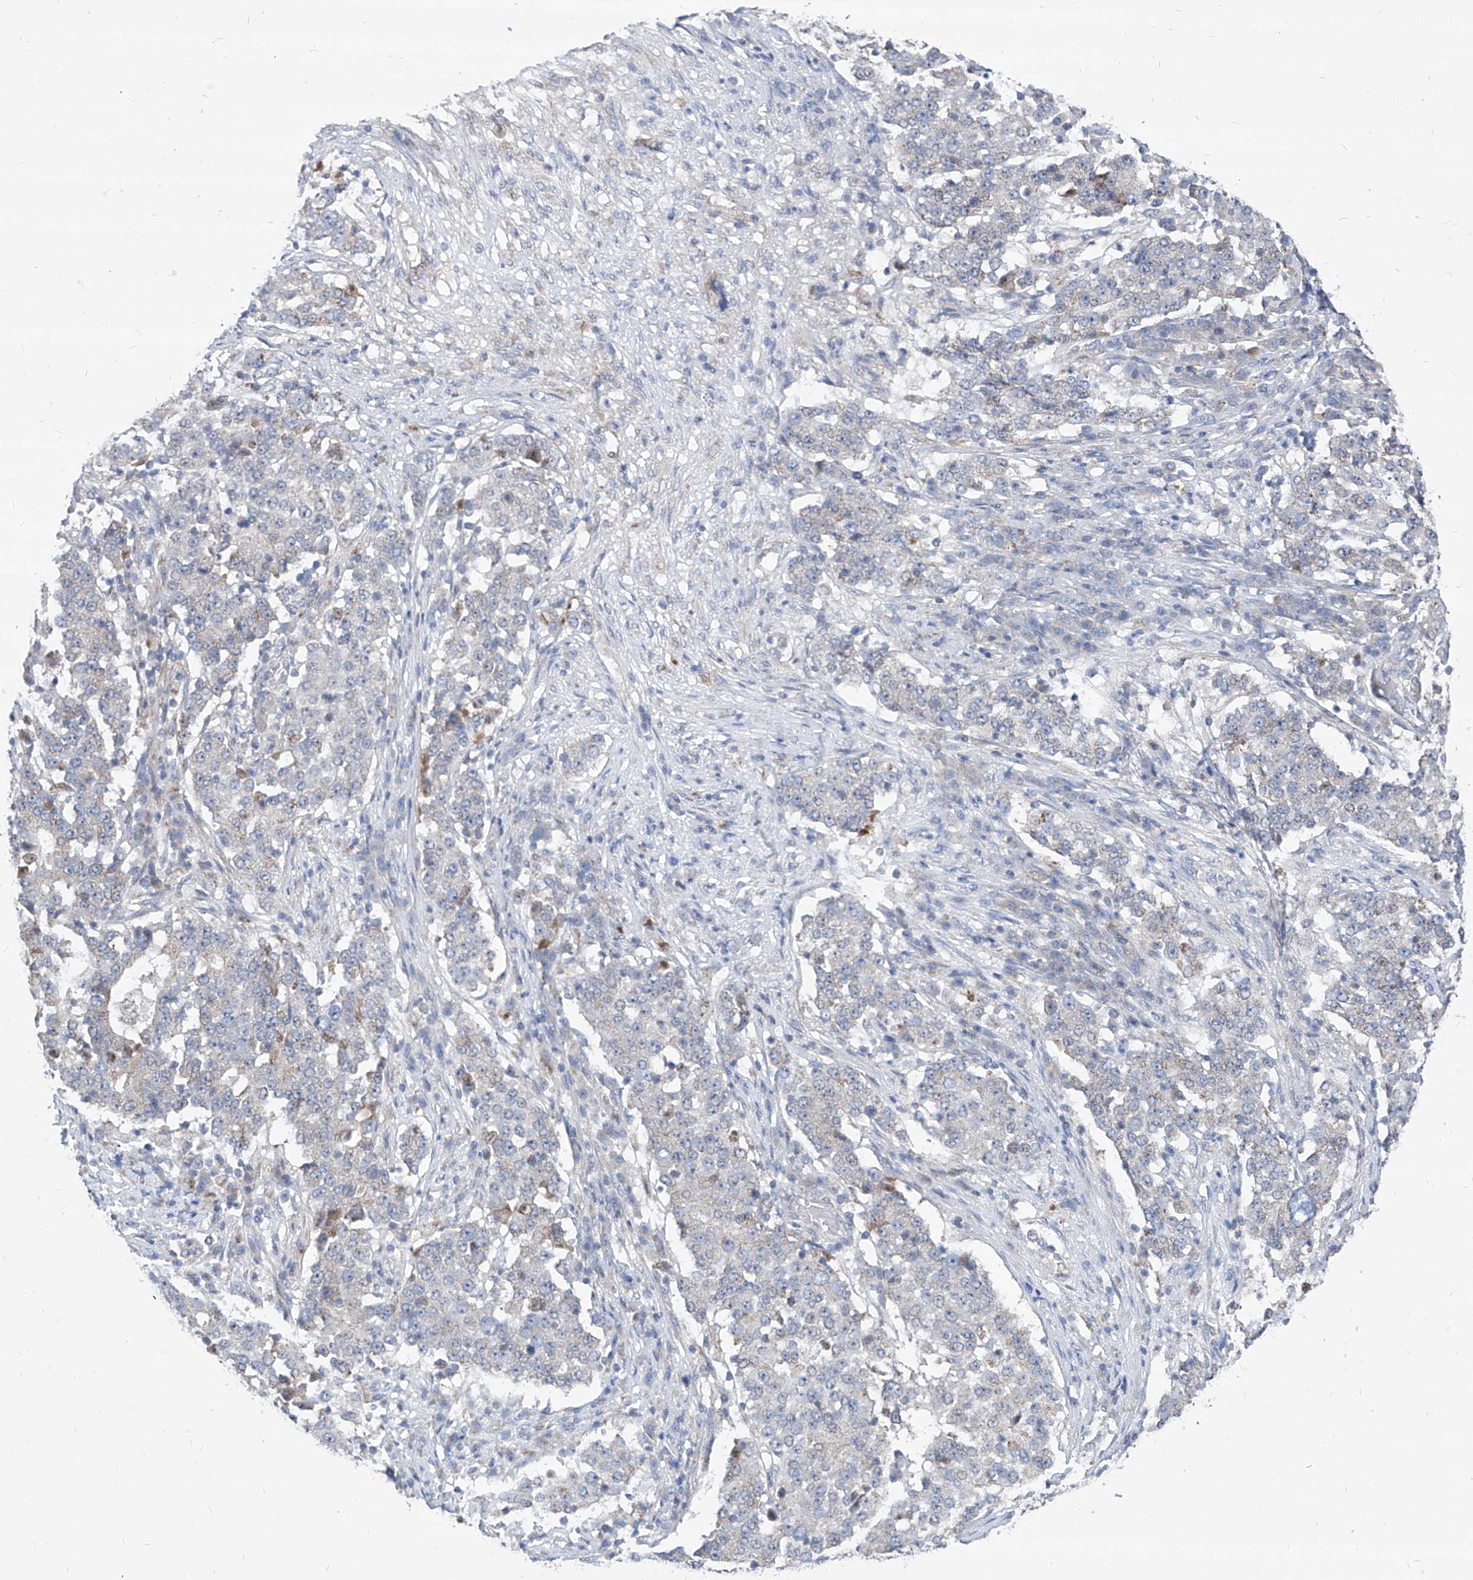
{"staining": {"intensity": "negative", "quantity": "none", "location": "none"}, "tissue": "stomach cancer", "cell_type": "Tumor cells", "image_type": "cancer", "snomed": [{"axis": "morphology", "description": "Adenocarcinoma, NOS"}, {"axis": "topography", "description": "Stomach"}], "caption": "The micrograph reveals no staining of tumor cells in adenocarcinoma (stomach). Brightfield microscopy of immunohistochemistry (IHC) stained with DAB (brown) and hematoxylin (blue), captured at high magnification.", "gene": "AGPS", "patient": {"sex": "male", "age": 59}}